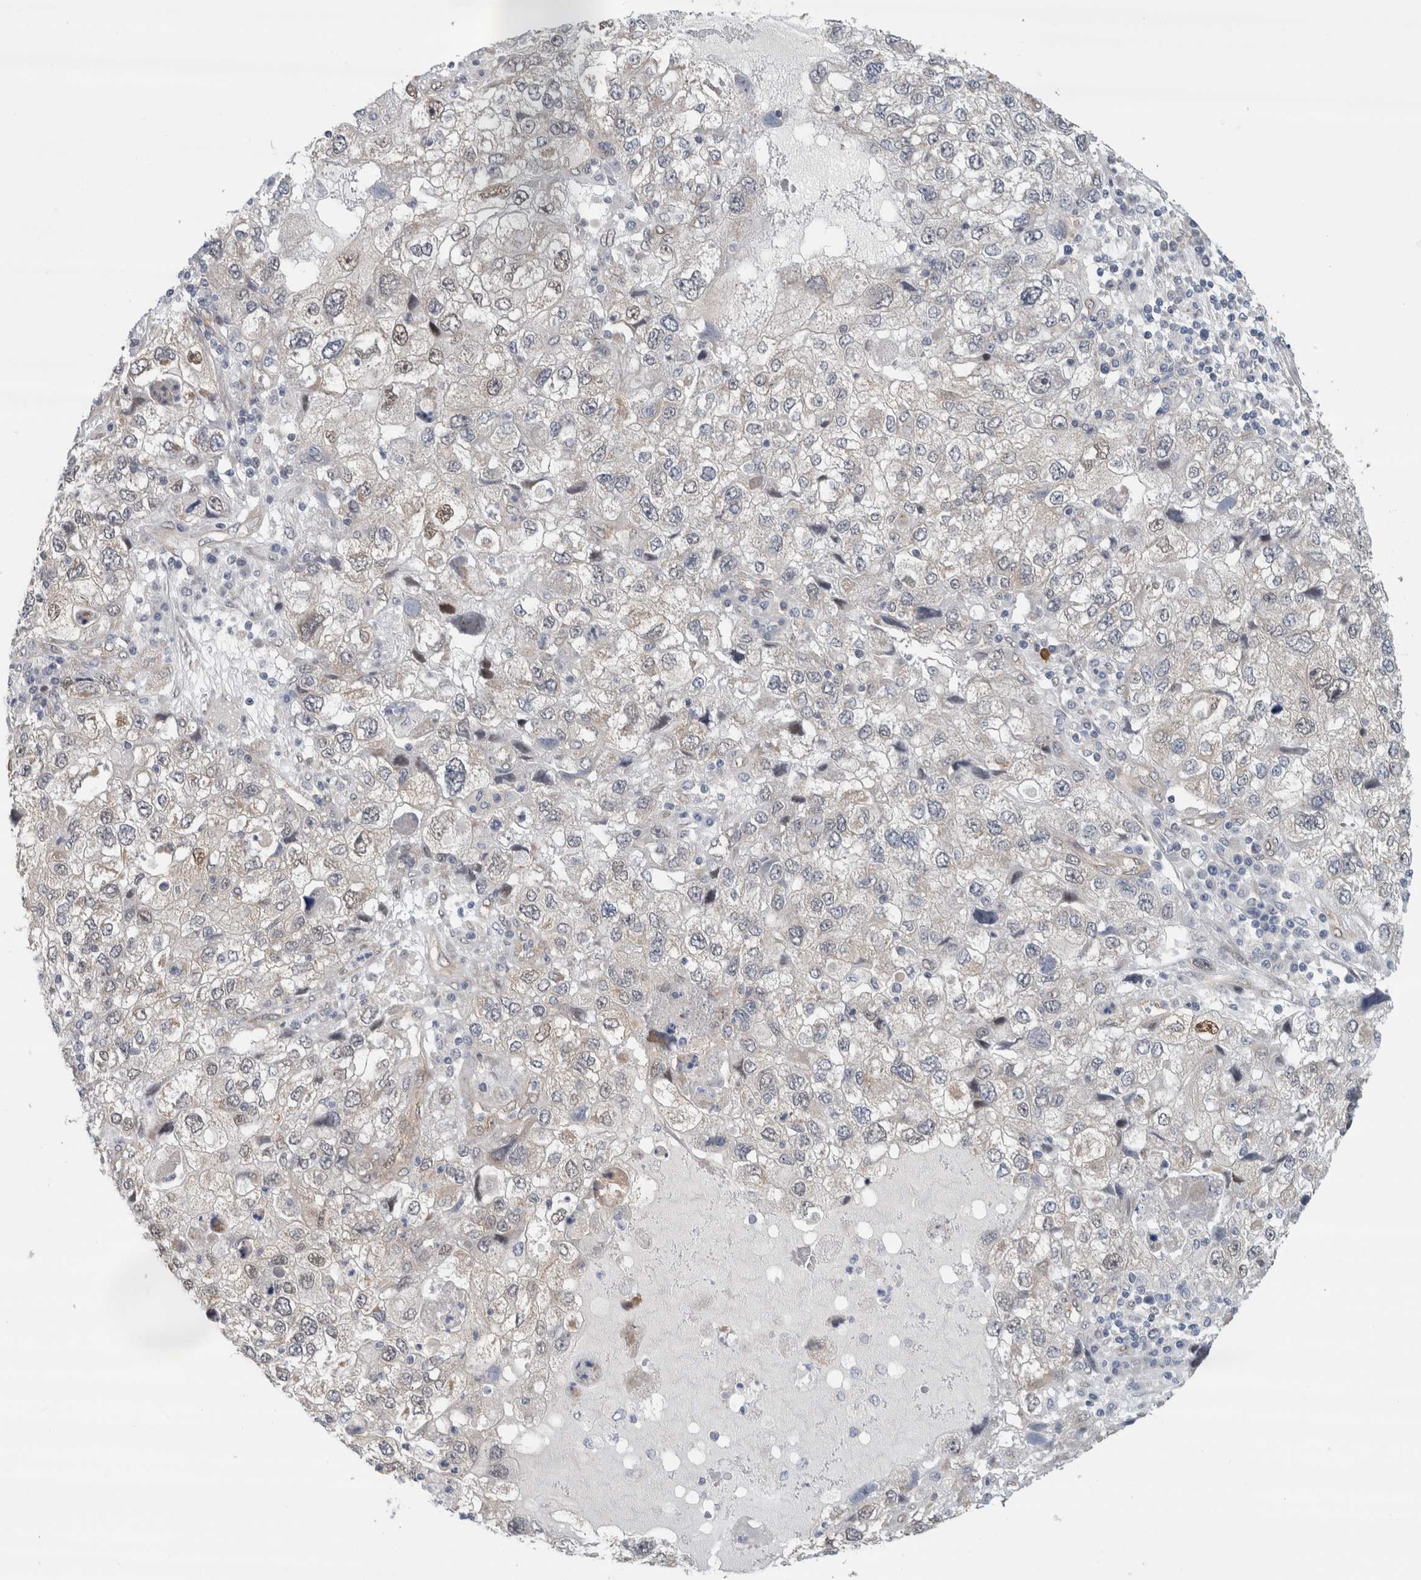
{"staining": {"intensity": "weak", "quantity": "<25%", "location": "nuclear"}, "tissue": "endometrial cancer", "cell_type": "Tumor cells", "image_type": "cancer", "snomed": [{"axis": "morphology", "description": "Adenocarcinoma, NOS"}, {"axis": "topography", "description": "Endometrium"}], "caption": "The histopathology image reveals no significant expression in tumor cells of endometrial cancer.", "gene": "EIF4G3", "patient": {"sex": "female", "age": 49}}